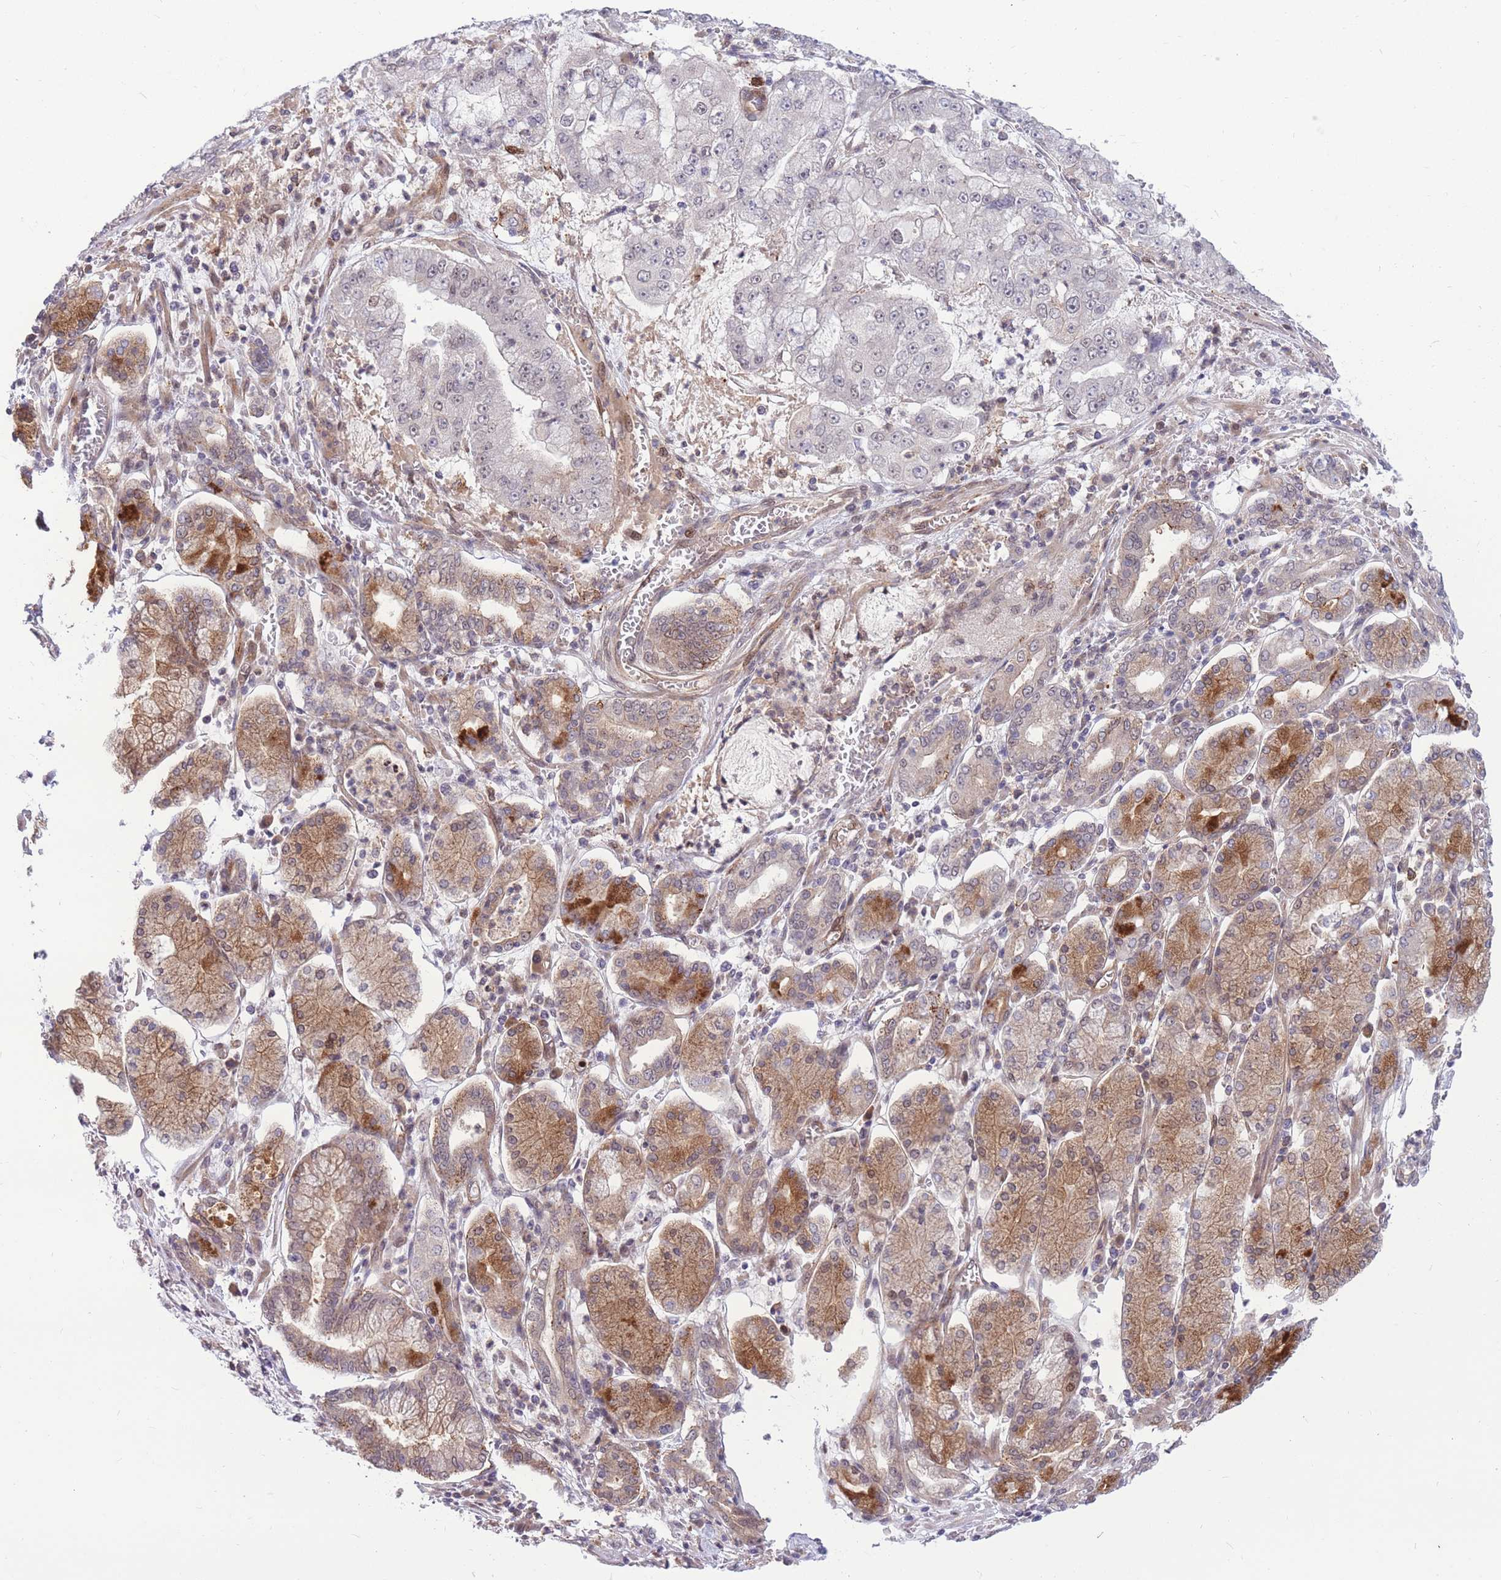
{"staining": {"intensity": "negative", "quantity": "none", "location": "none"}, "tissue": "stomach cancer", "cell_type": "Tumor cells", "image_type": "cancer", "snomed": [{"axis": "morphology", "description": "Adenocarcinoma, NOS"}, {"axis": "topography", "description": "Stomach"}], "caption": "This is an immunohistochemistry (IHC) image of stomach adenocarcinoma. There is no positivity in tumor cells.", "gene": "TCF20", "patient": {"sex": "male", "age": 76}}